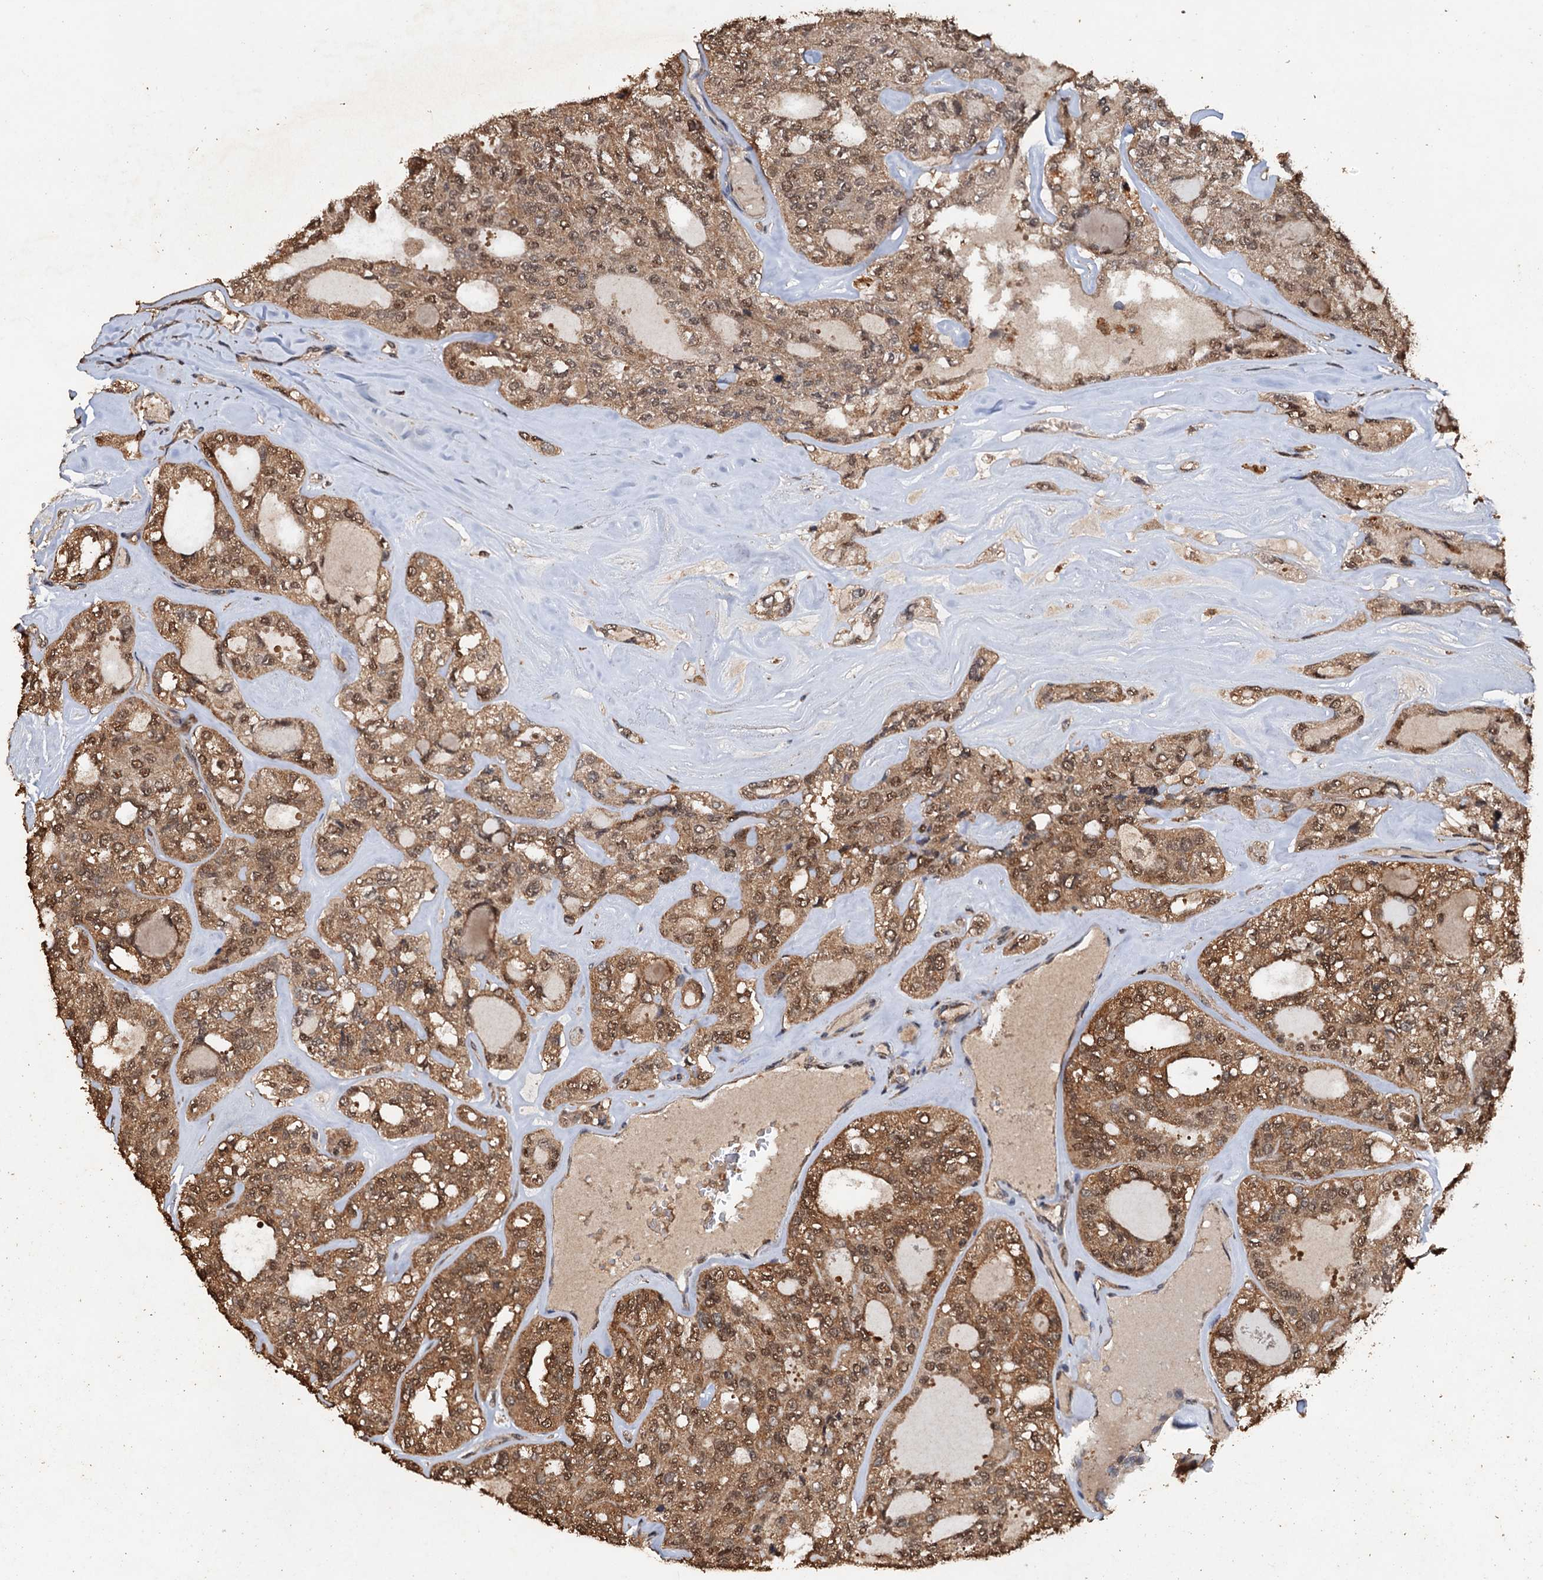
{"staining": {"intensity": "moderate", "quantity": ">75%", "location": "cytoplasmic/membranous,nuclear"}, "tissue": "thyroid cancer", "cell_type": "Tumor cells", "image_type": "cancer", "snomed": [{"axis": "morphology", "description": "Follicular adenoma carcinoma, NOS"}, {"axis": "topography", "description": "Thyroid gland"}], "caption": "The photomicrograph reveals staining of follicular adenoma carcinoma (thyroid), revealing moderate cytoplasmic/membranous and nuclear protein staining (brown color) within tumor cells.", "gene": "PSMD9", "patient": {"sex": "male", "age": 75}}